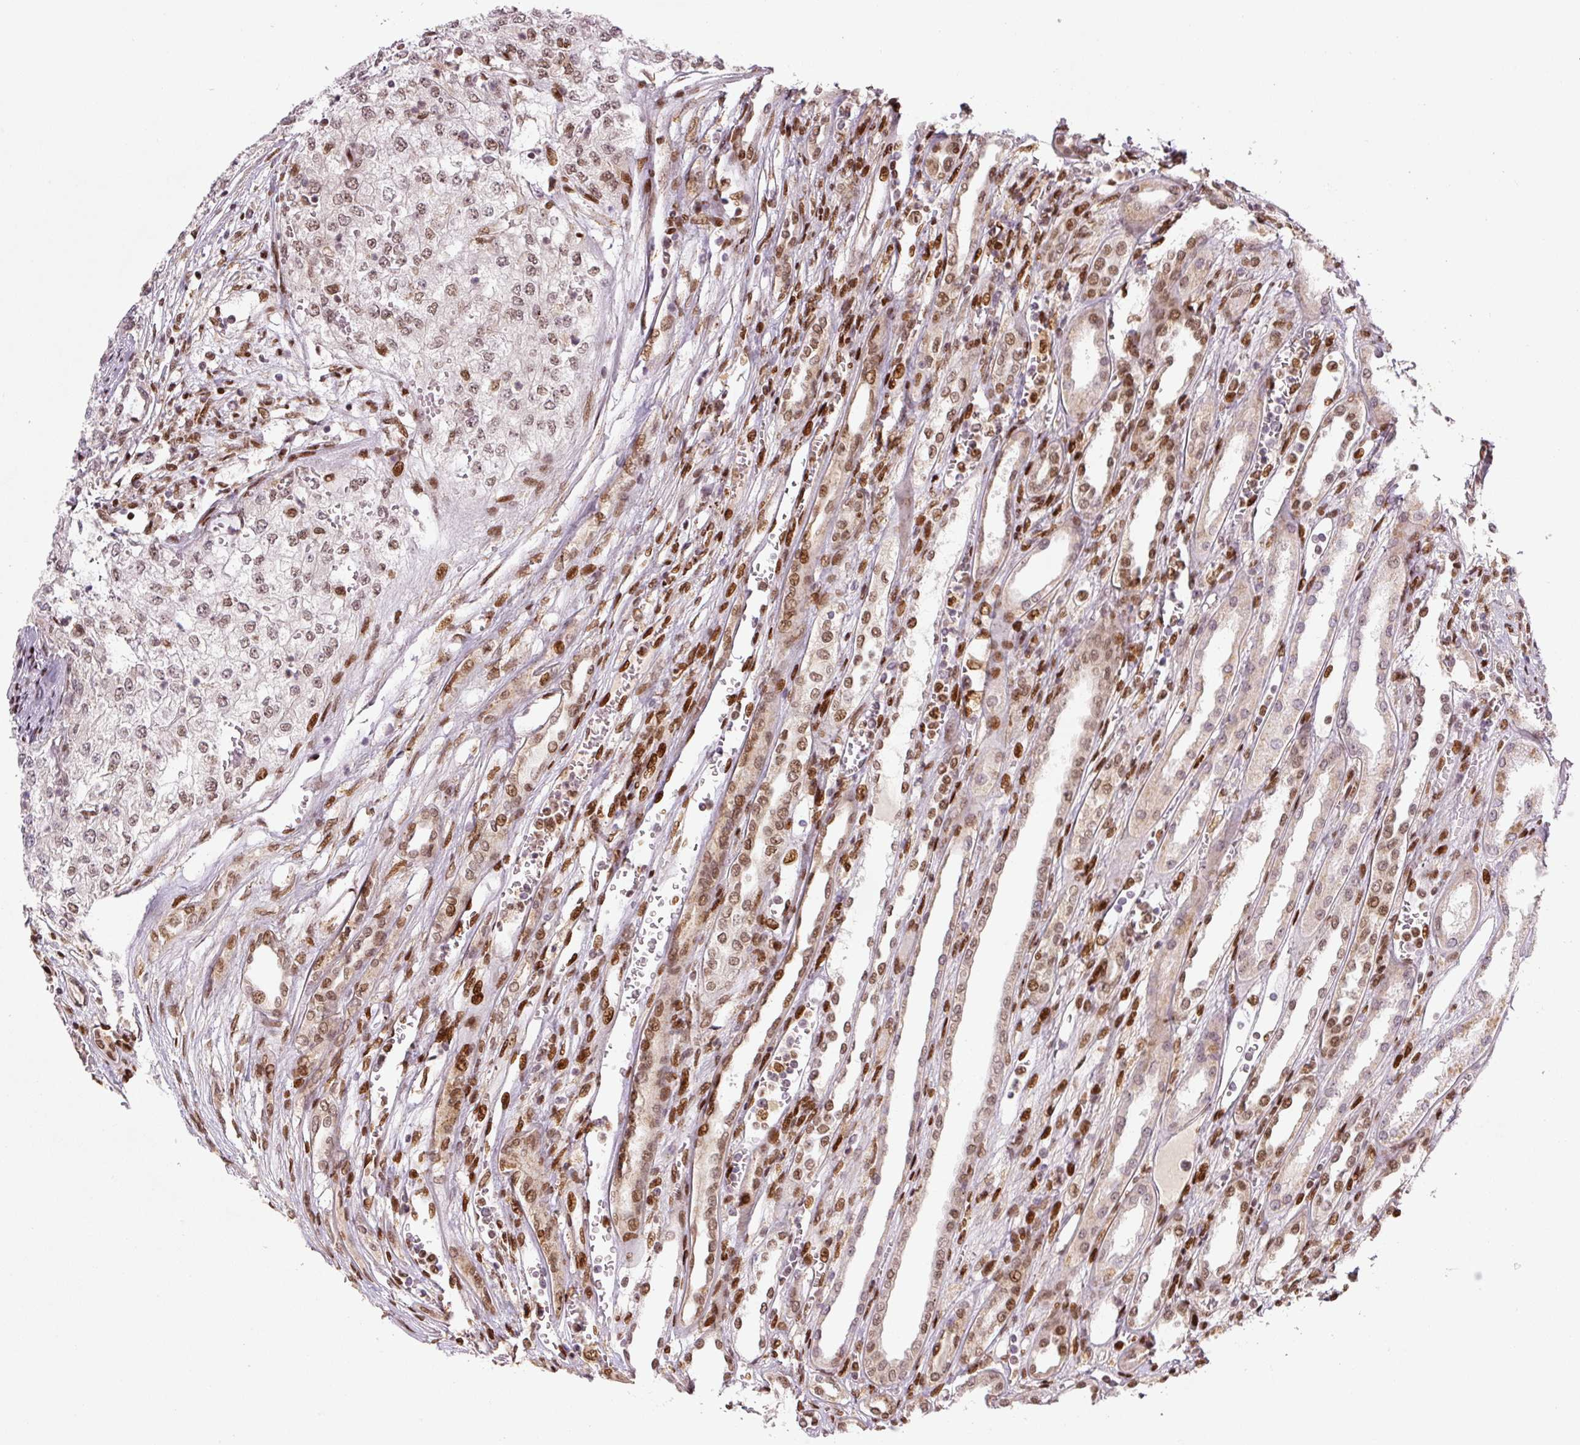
{"staining": {"intensity": "weak", "quantity": "25%-75%", "location": "nuclear"}, "tissue": "renal cancer", "cell_type": "Tumor cells", "image_type": "cancer", "snomed": [{"axis": "morphology", "description": "Adenocarcinoma, NOS"}, {"axis": "topography", "description": "Kidney"}], "caption": "Immunohistochemical staining of human adenocarcinoma (renal) displays weak nuclear protein expression in about 25%-75% of tumor cells.", "gene": "PYDC2", "patient": {"sex": "female", "age": 54}}